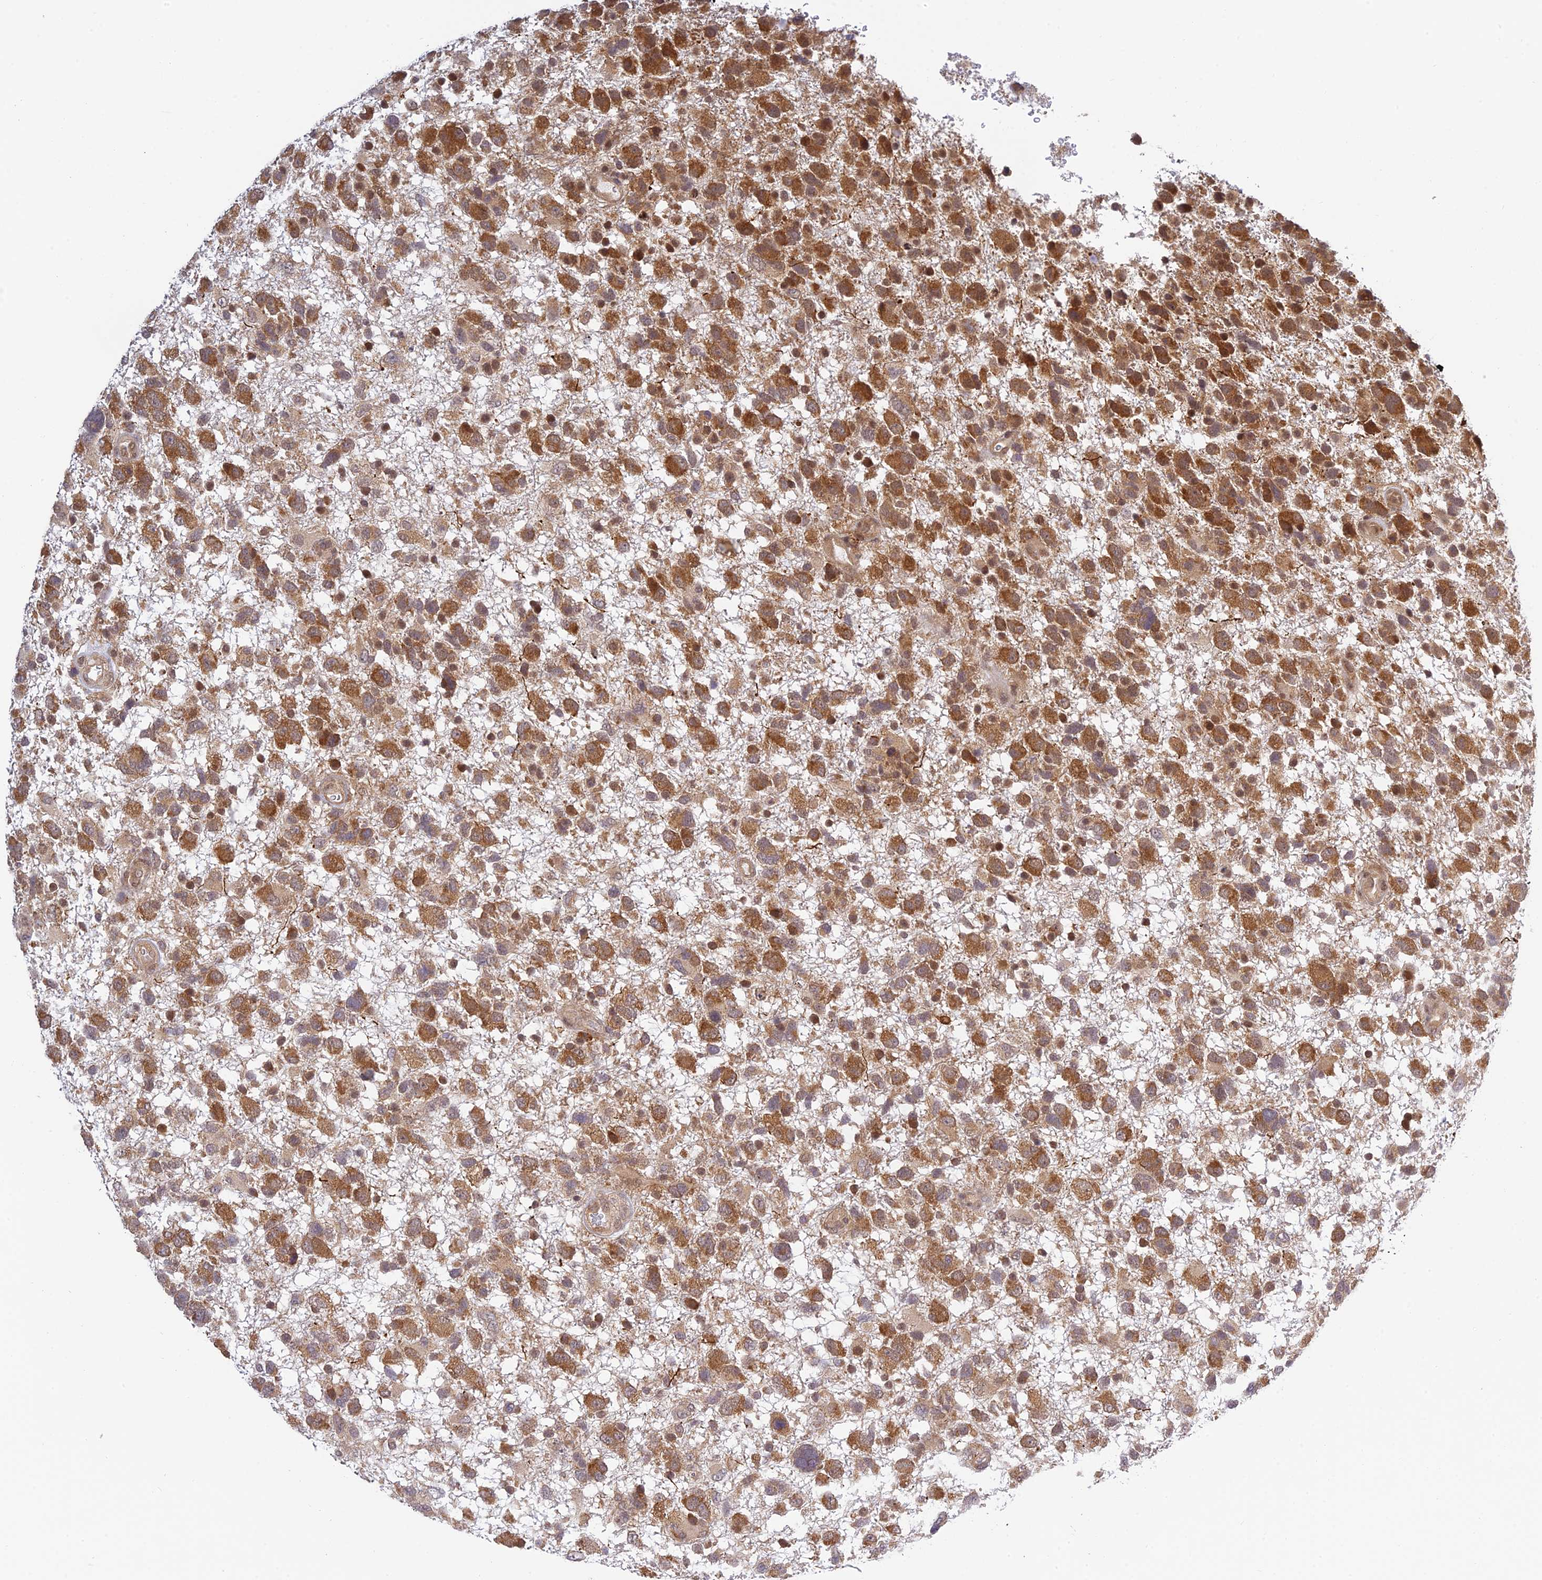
{"staining": {"intensity": "strong", "quantity": ">75%", "location": "cytoplasmic/membranous"}, "tissue": "glioma", "cell_type": "Tumor cells", "image_type": "cancer", "snomed": [{"axis": "morphology", "description": "Glioma, malignant, High grade"}, {"axis": "topography", "description": "Brain"}], "caption": "A high-resolution image shows immunohistochemistry staining of glioma, which demonstrates strong cytoplasmic/membranous expression in about >75% of tumor cells.", "gene": "SKIC8", "patient": {"sex": "male", "age": 61}}